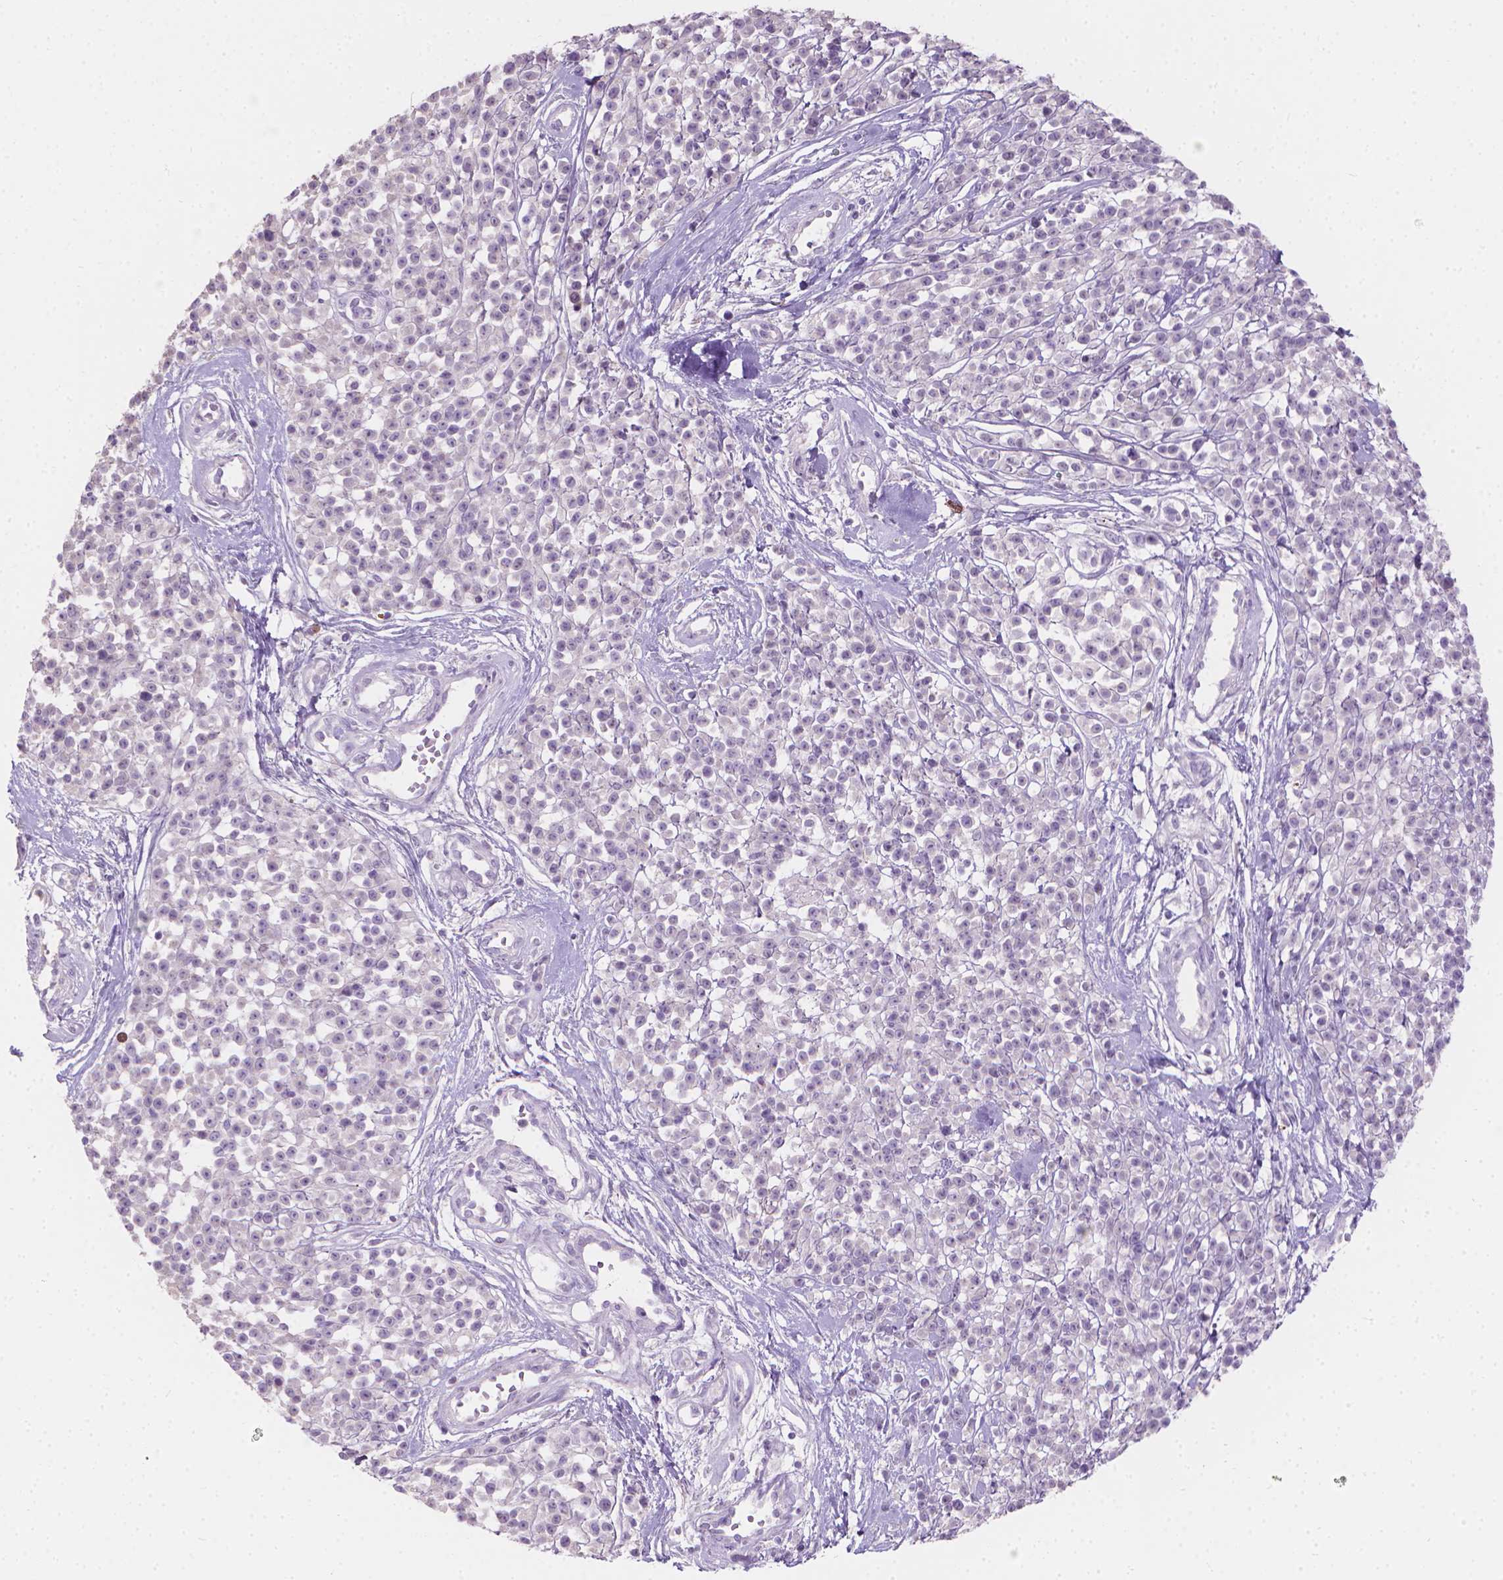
{"staining": {"intensity": "negative", "quantity": "none", "location": "none"}, "tissue": "melanoma", "cell_type": "Tumor cells", "image_type": "cancer", "snomed": [{"axis": "morphology", "description": "Malignant melanoma, NOS"}, {"axis": "topography", "description": "Skin"}, {"axis": "topography", "description": "Skin of trunk"}], "caption": "Tumor cells are negative for brown protein staining in melanoma.", "gene": "CABCOCO1", "patient": {"sex": "male", "age": 74}}